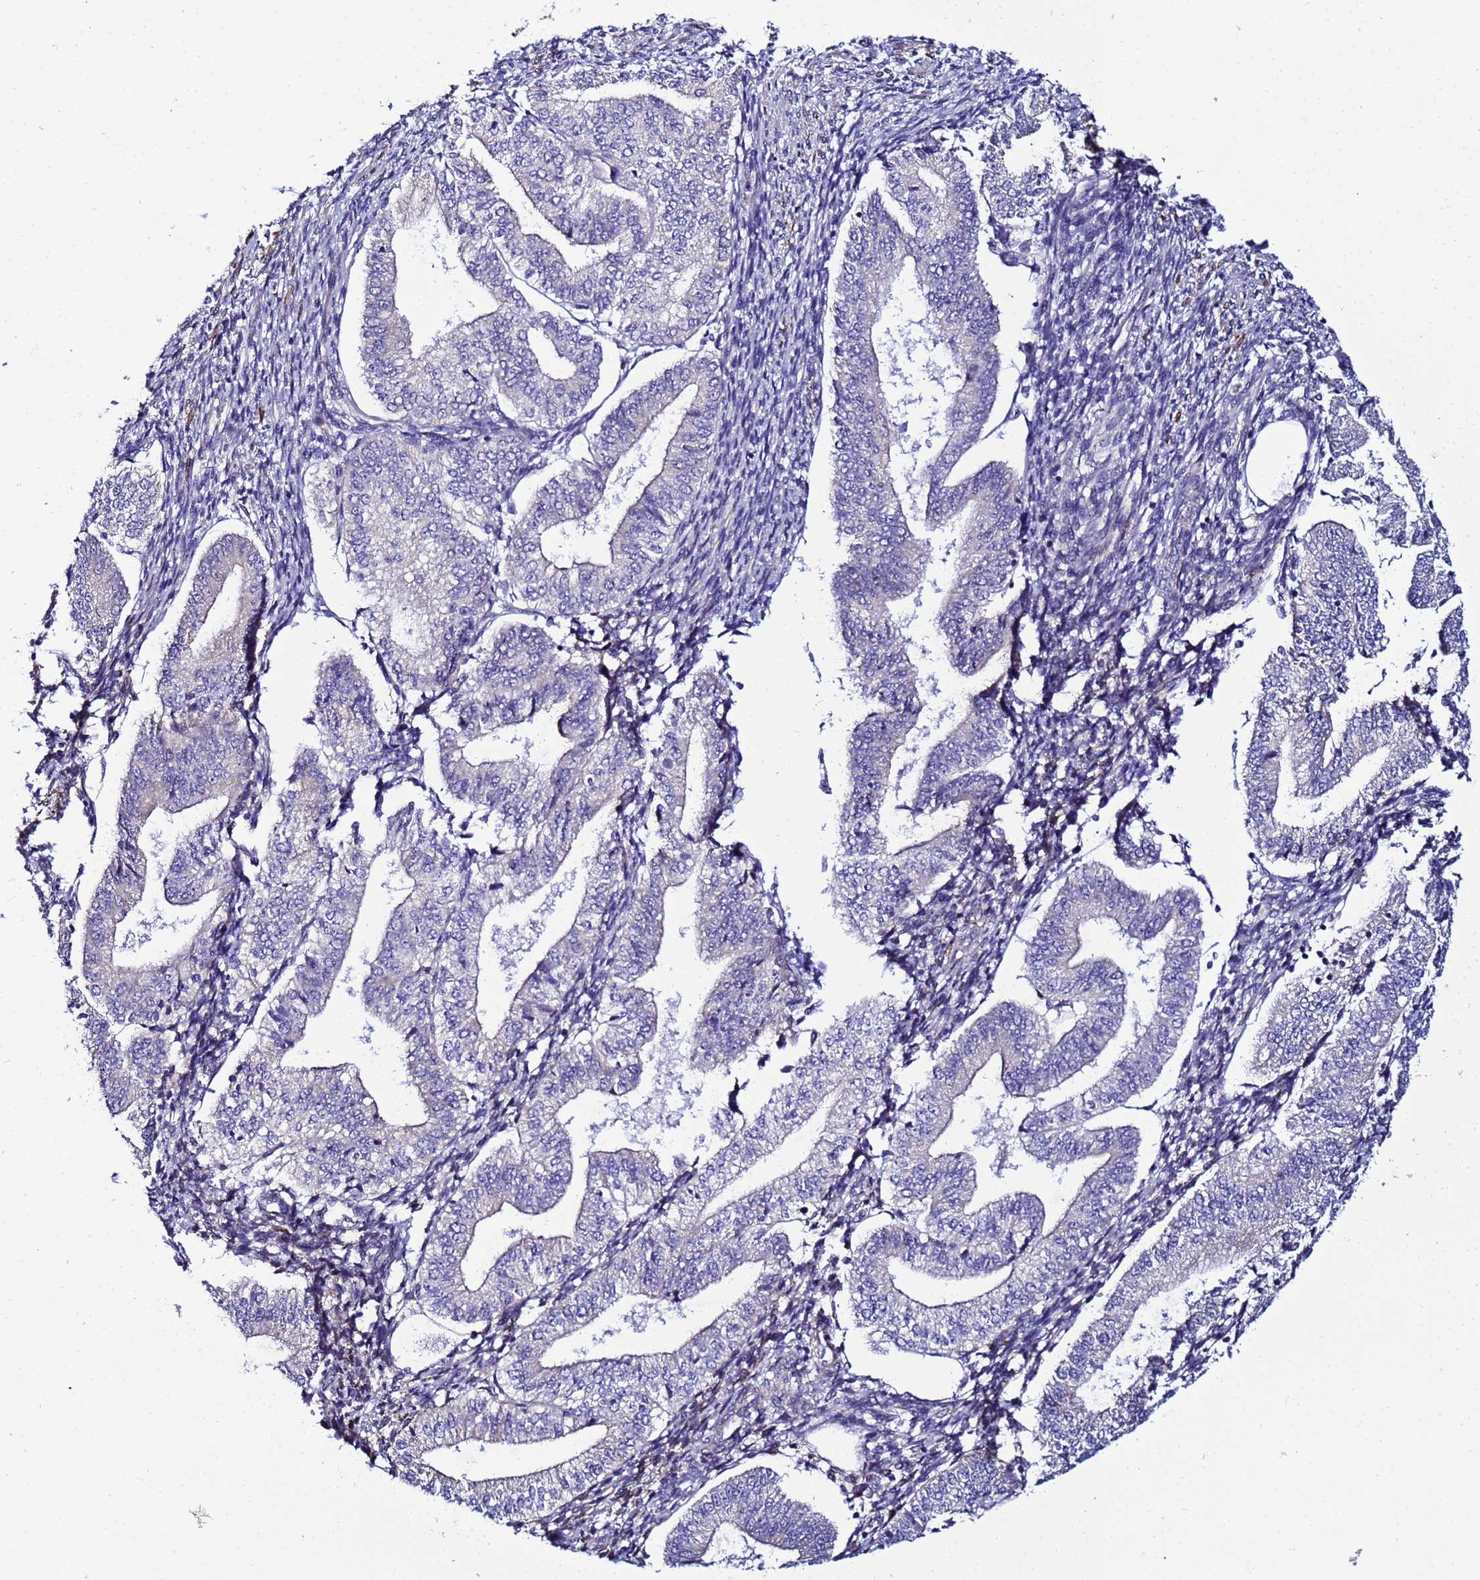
{"staining": {"intensity": "negative", "quantity": "none", "location": "none"}, "tissue": "endometrium", "cell_type": "Cells in endometrial stroma", "image_type": "normal", "snomed": [{"axis": "morphology", "description": "Normal tissue, NOS"}, {"axis": "topography", "description": "Endometrium"}], "caption": "A high-resolution photomicrograph shows IHC staining of normal endometrium, which displays no significant expression in cells in endometrial stroma.", "gene": "JRKL", "patient": {"sex": "female", "age": 34}}